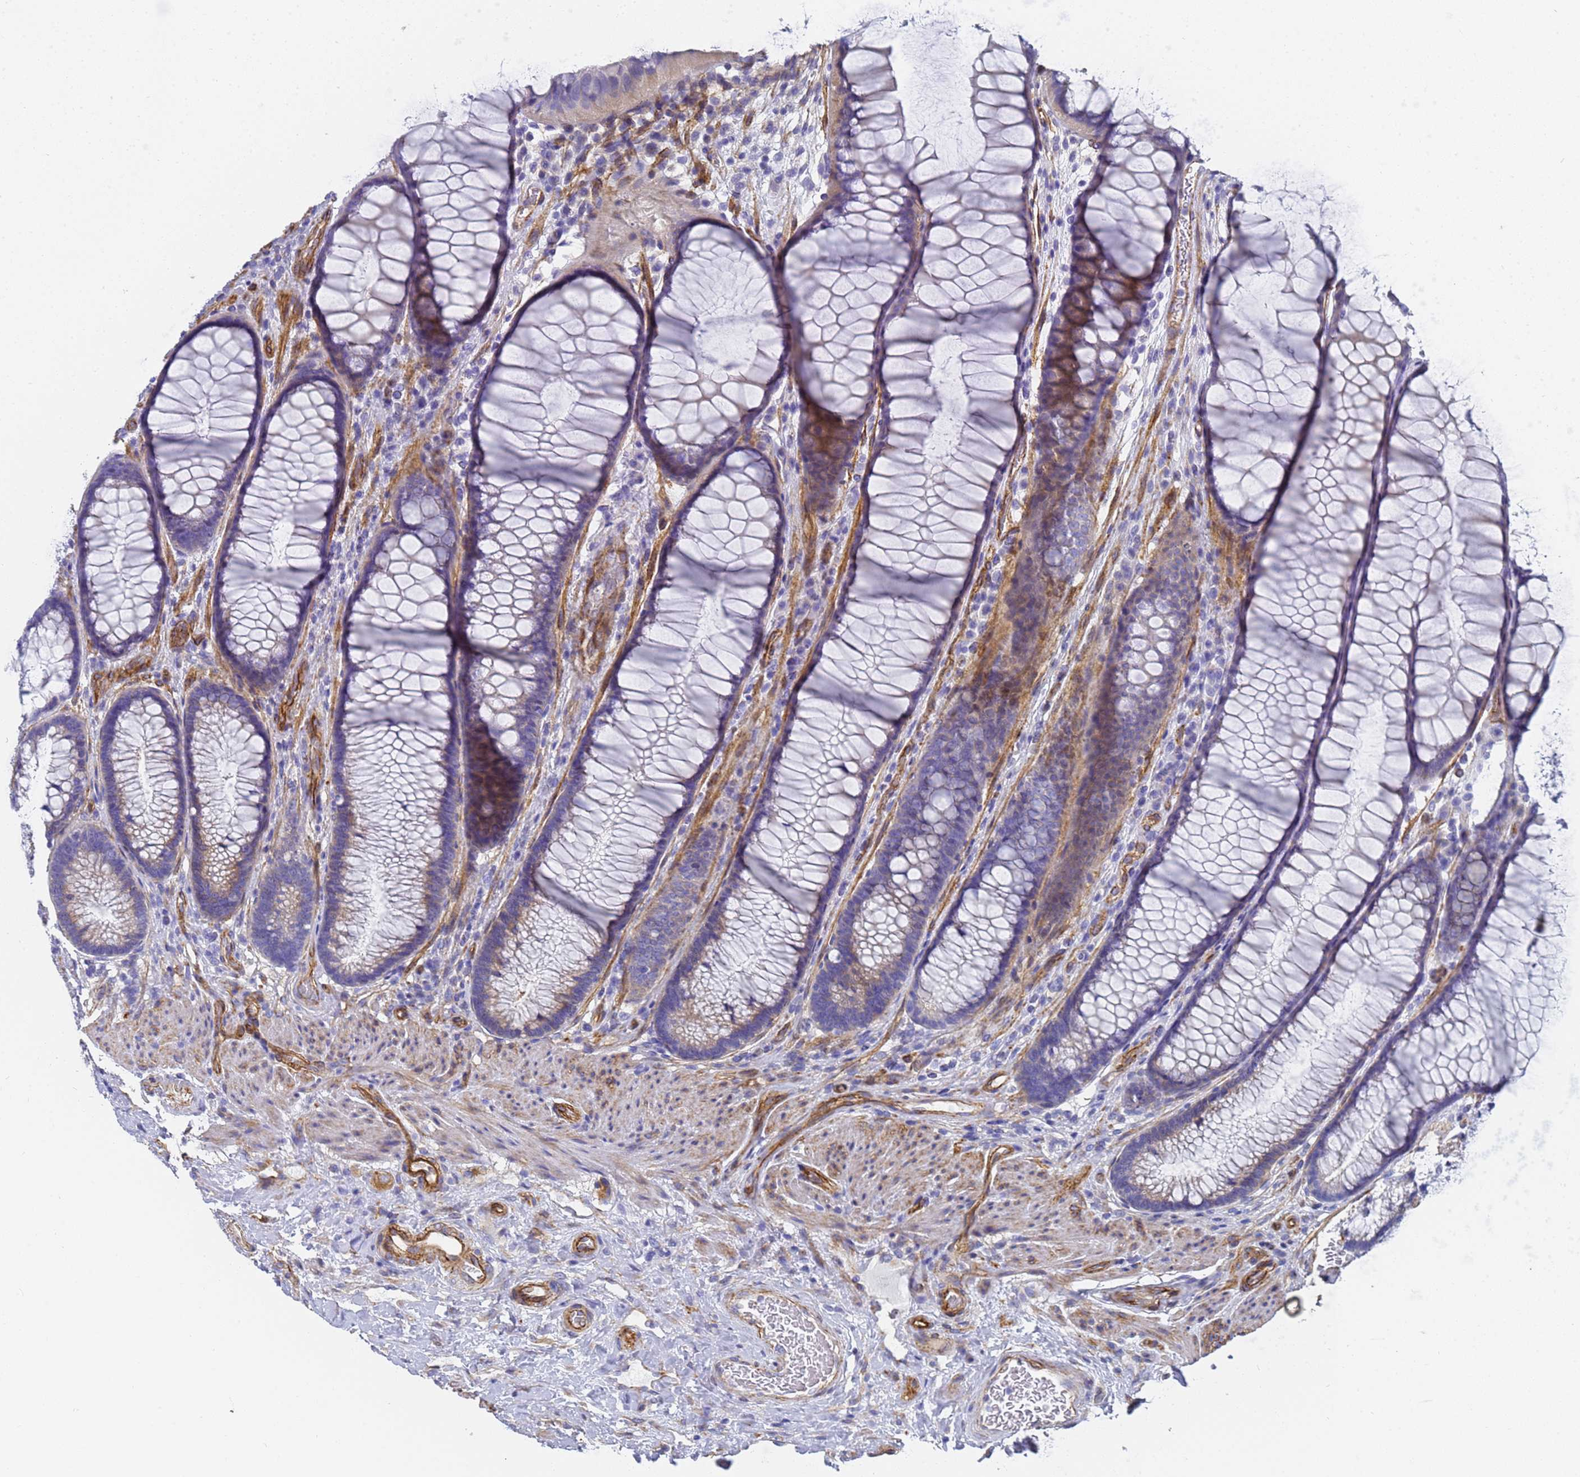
{"staining": {"intensity": "moderate", "quantity": ">75%", "location": "cytoplasmic/membranous"}, "tissue": "colon", "cell_type": "Endothelial cells", "image_type": "normal", "snomed": [{"axis": "morphology", "description": "Normal tissue, NOS"}, {"axis": "topography", "description": "Colon"}], "caption": "Protein staining by immunohistochemistry (IHC) demonstrates moderate cytoplasmic/membranous expression in approximately >75% of endothelial cells in unremarkable colon.", "gene": "ENSG00000198211", "patient": {"sex": "female", "age": 82}}